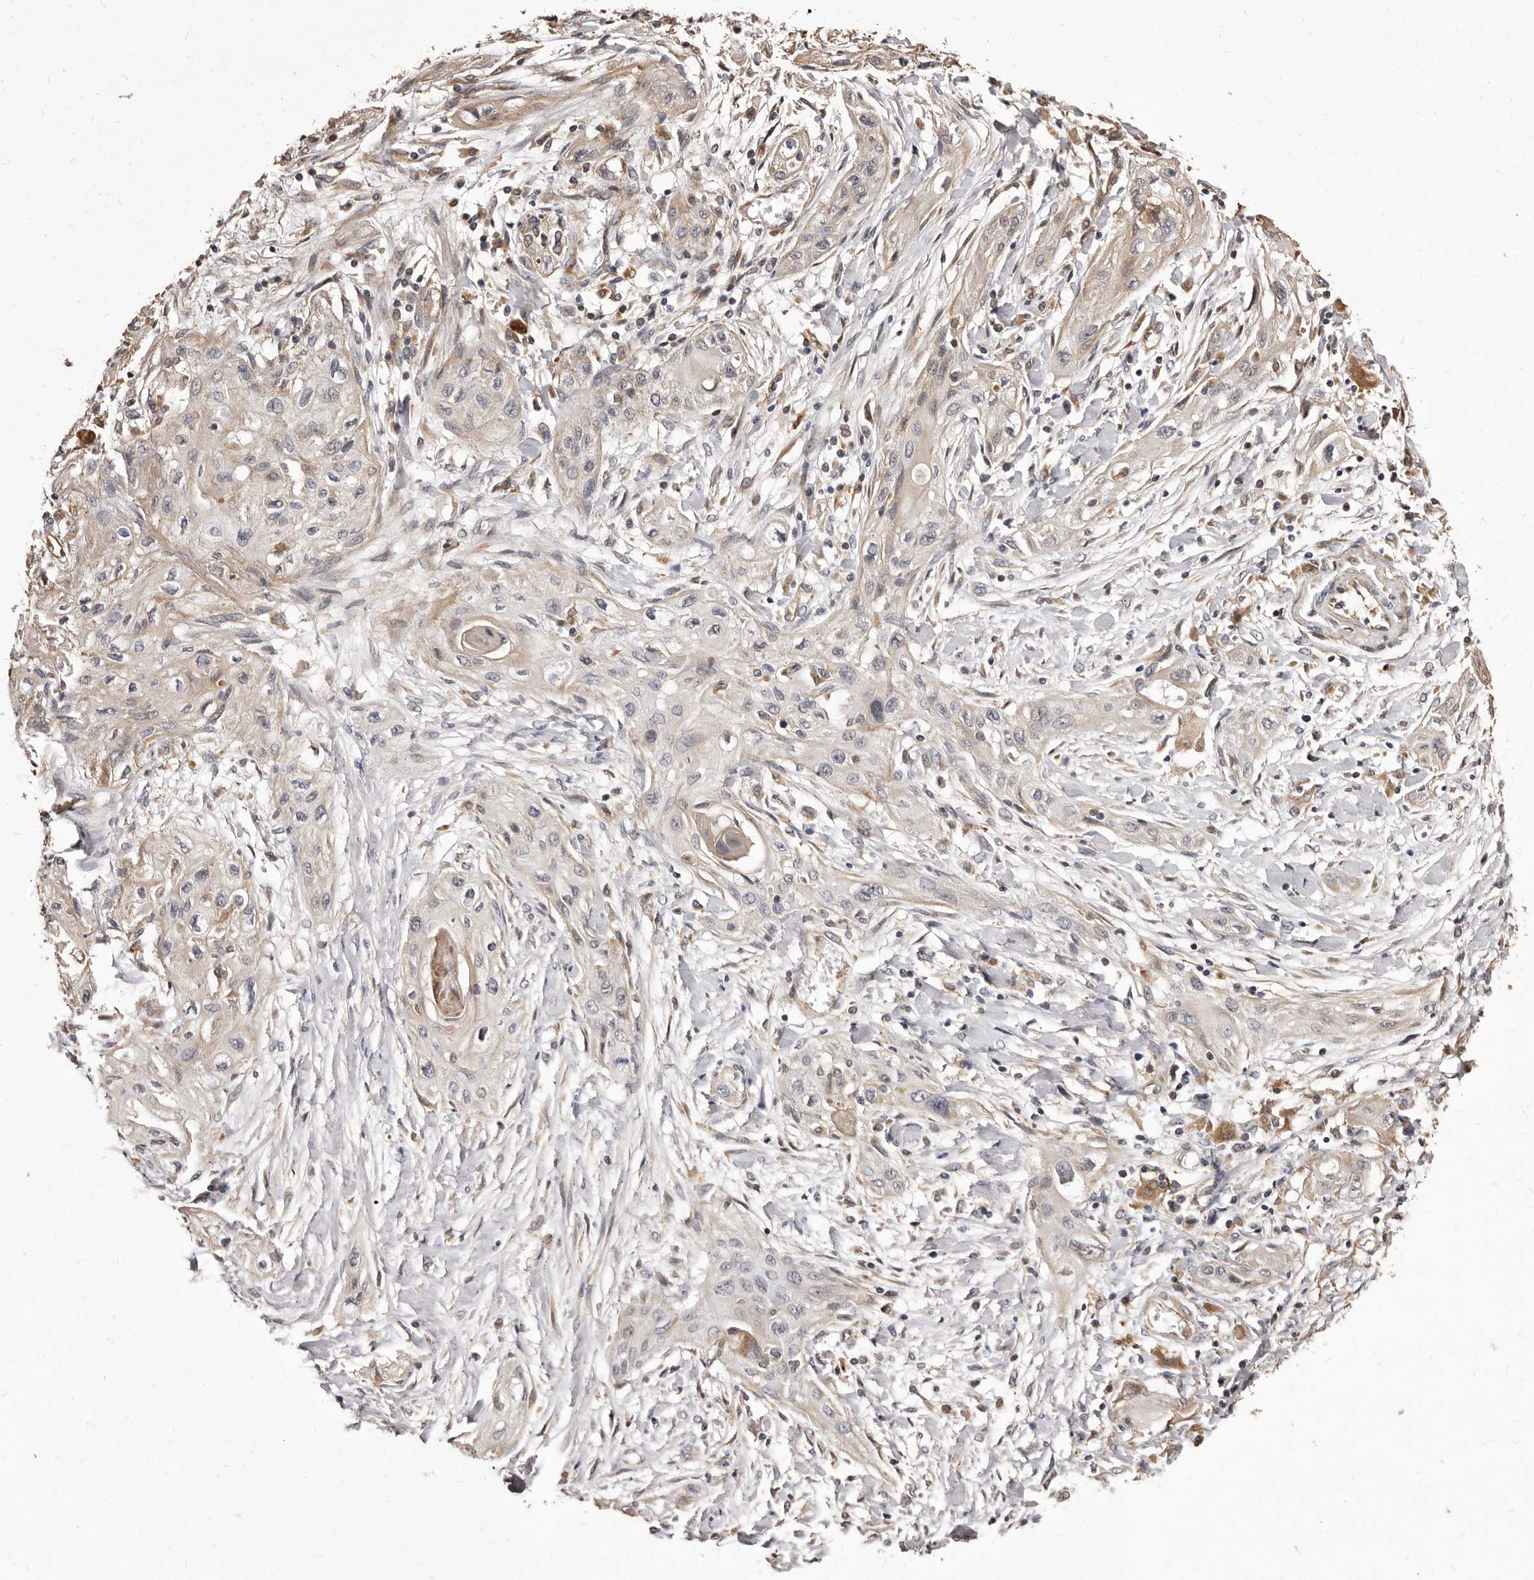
{"staining": {"intensity": "weak", "quantity": "<25%", "location": "cytoplasmic/membranous"}, "tissue": "lung cancer", "cell_type": "Tumor cells", "image_type": "cancer", "snomed": [{"axis": "morphology", "description": "Squamous cell carcinoma, NOS"}, {"axis": "topography", "description": "Lung"}], "caption": "Tumor cells show no significant protein positivity in lung cancer.", "gene": "ALPK1", "patient": {"sex": "female", "age": 47}}